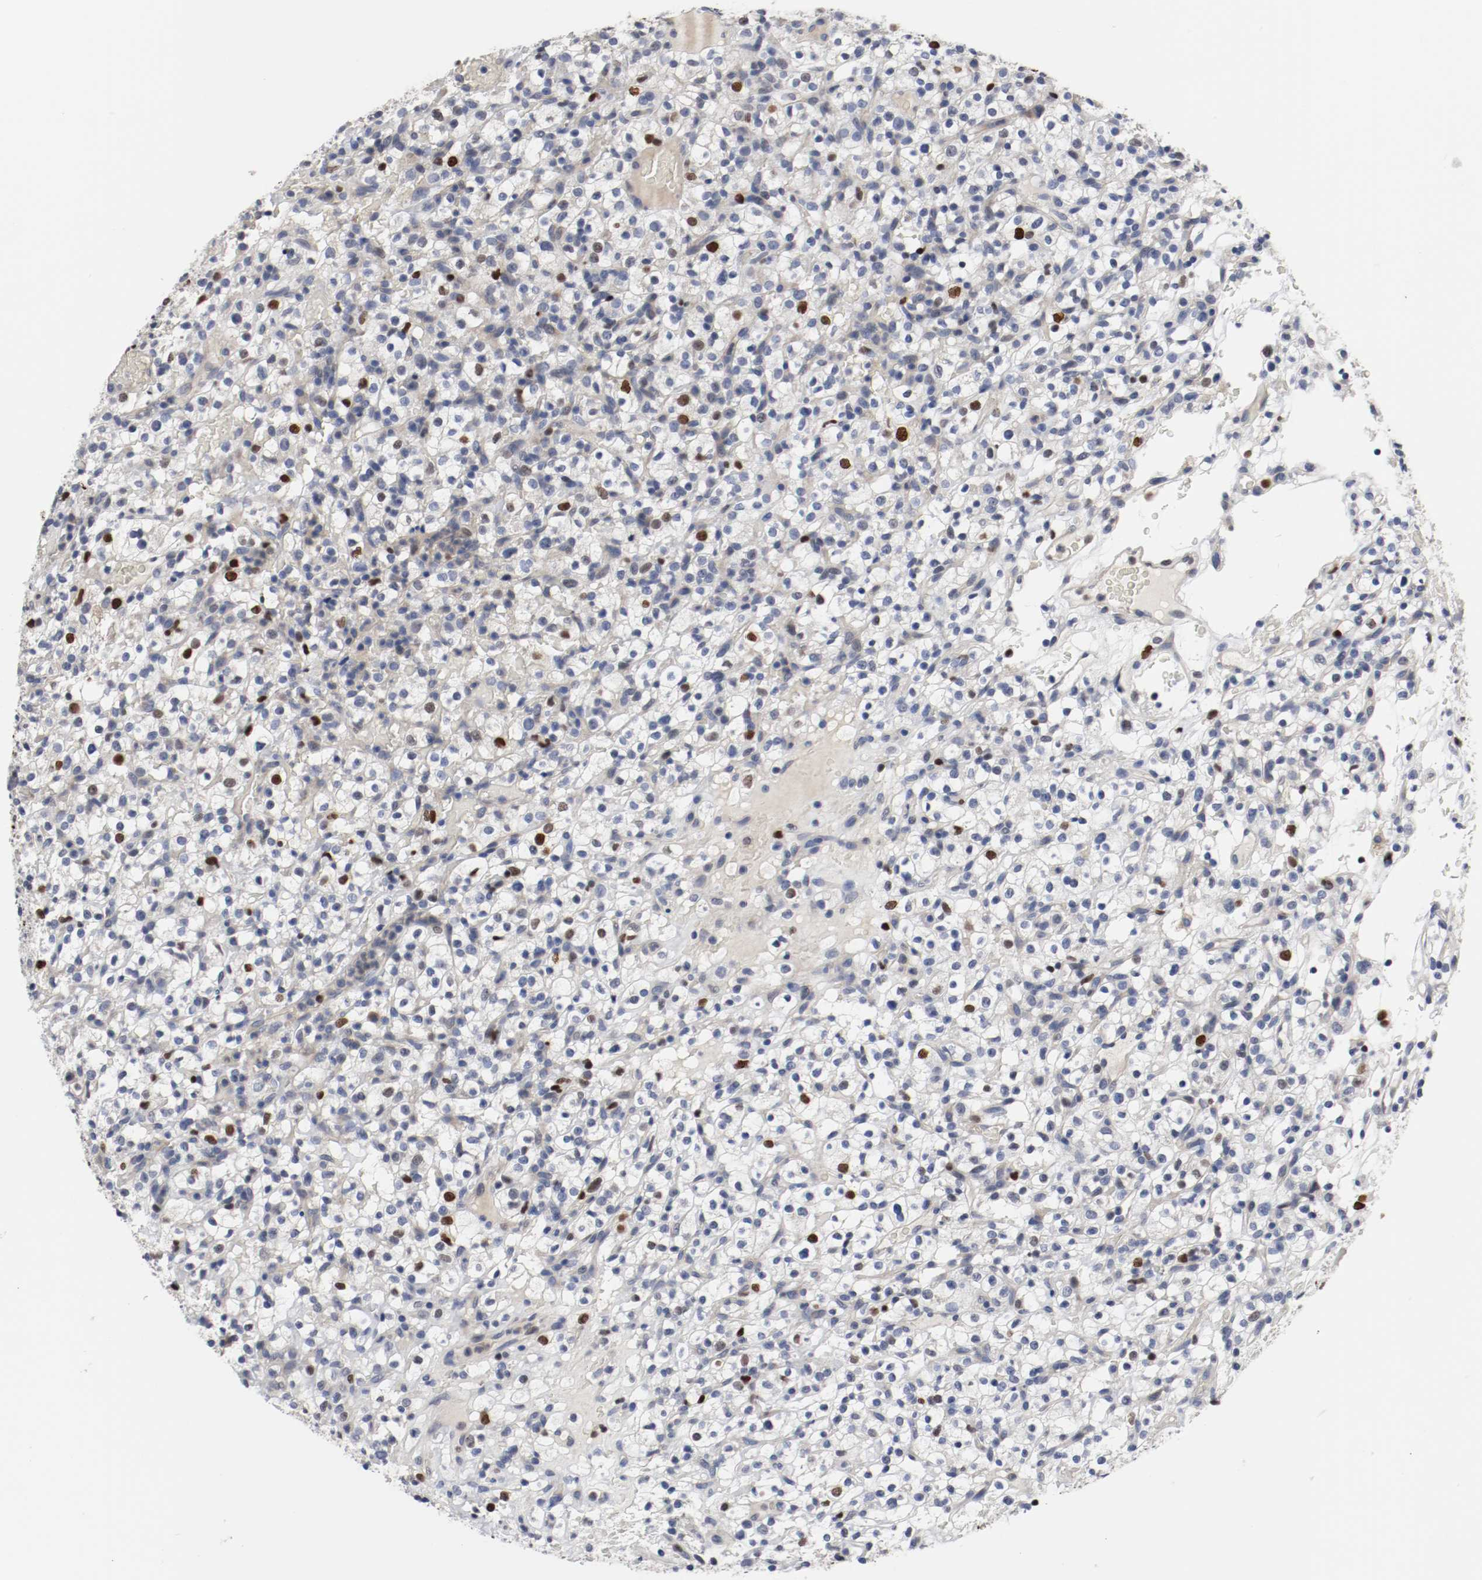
{"staining": {"intensity": "strong", "quantity": "<25%", "location": "nuclear"}, "tissue": "renal cancer", "cell_type": "Tumor cells", "image_type": "cancer", "snomed": [{"axis": "morphology", "description": "Normal tissue, NOS"}, {"axis": "morphology", "description": "Adenocarcinoma, NOS"}, {"axis": "topography", "description": "Kidney"}], "caption": "Protein staining exhibits strong nuclear staining in about <25% of tumor cells in renal adenocarcinoma.", "gene": "MCM6", "patient": {"sex": "female", "age": 72}}